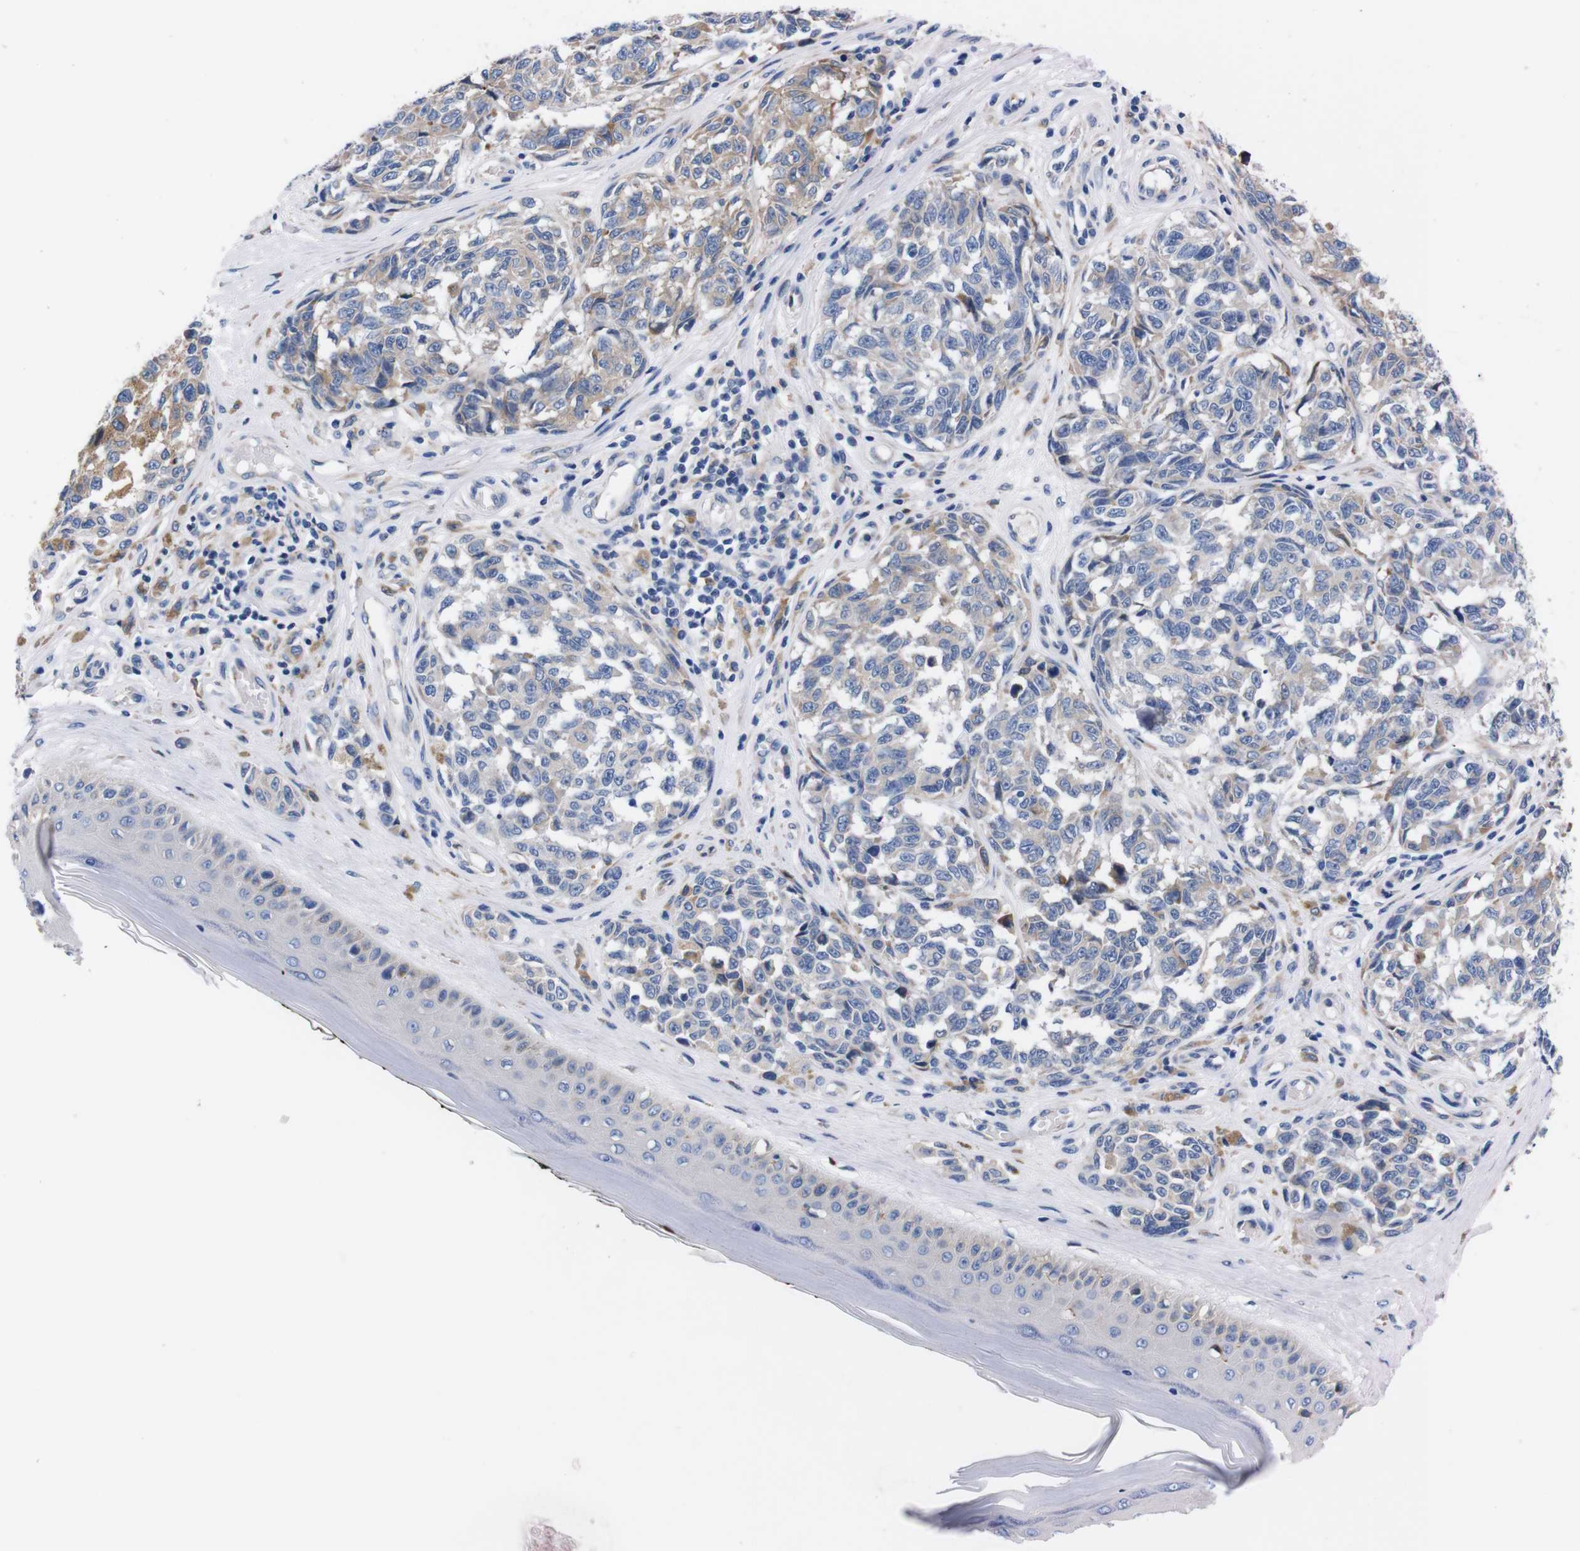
{"staining": {"intensity": "weak", "quantity": "<25%", "location": "cytoplasmic/membranous"}, "tissue": "melanoma", "cell_type": "Tumor cells", "image_type": "cancer", "snomed": [{"axis": "morphology", "description": "Malignant melanoma, NOS"}, {"axis": "topography", "description": "Skin"}], "caption": "Immunohistochemistry (IHC) of human melanoma exhibits no positivity in tumor cells.", "gene": "NEBL", "patient": {"sex": "female", "age": 64}}